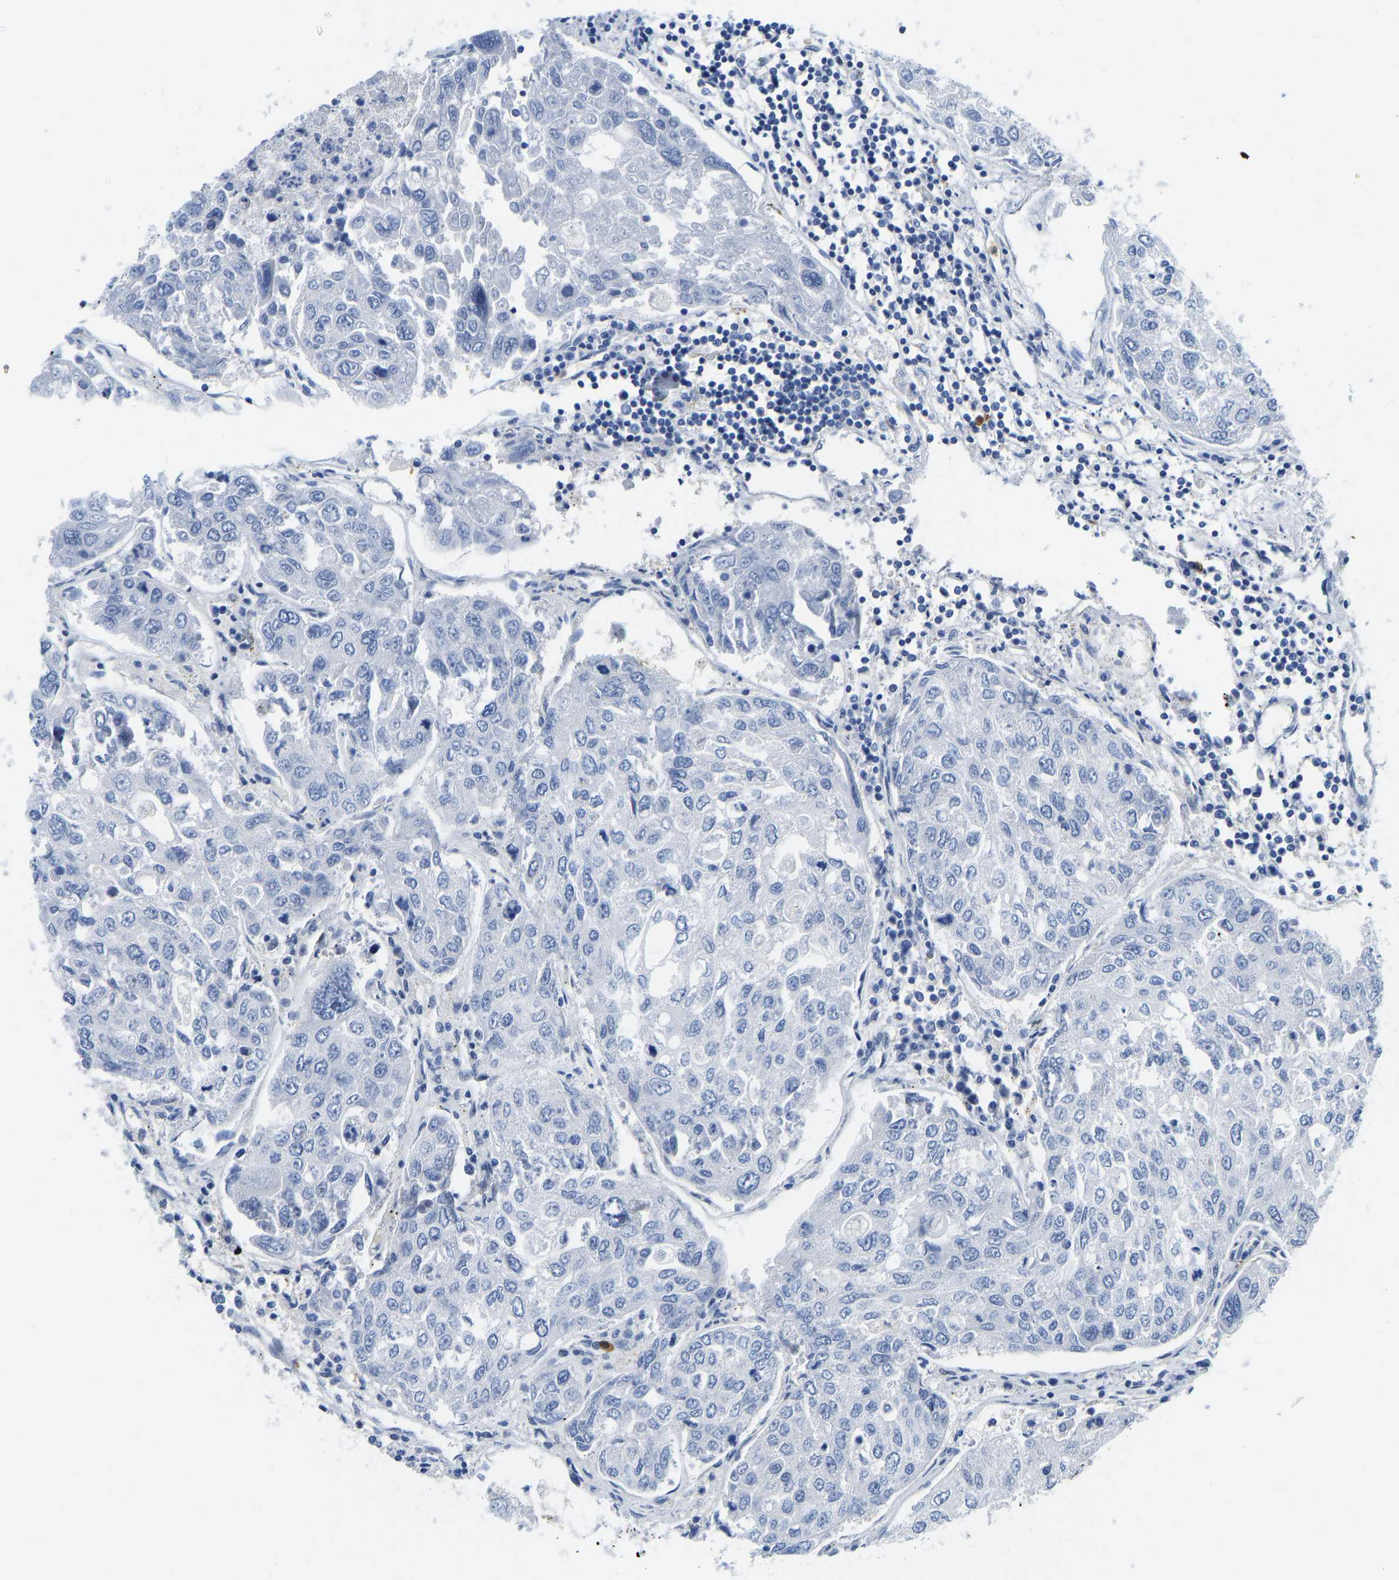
{"staining": {"intensity": "negative", "quantity": "none", "location": "none"}, "tissue": "urothelial cancer", "cell_type": "Tumor cells", "image_type": "cancer", "snomed": [{"axis": "morphology", "description": "Urothelial carcinoma, High grade"}, {"axis": "topography", "description": "Lymph node"}, {"axis": "topography", "description": "Urinary bladder"}], "caption": "Immunohistochemistry (IHC) image of urothelial carcinoma (high-grade) stained for a protein (brown), which demonstrates no expression in tumor cells.", "gene": "HDAC5", "patient": {"sex": "male", "age": 51}}